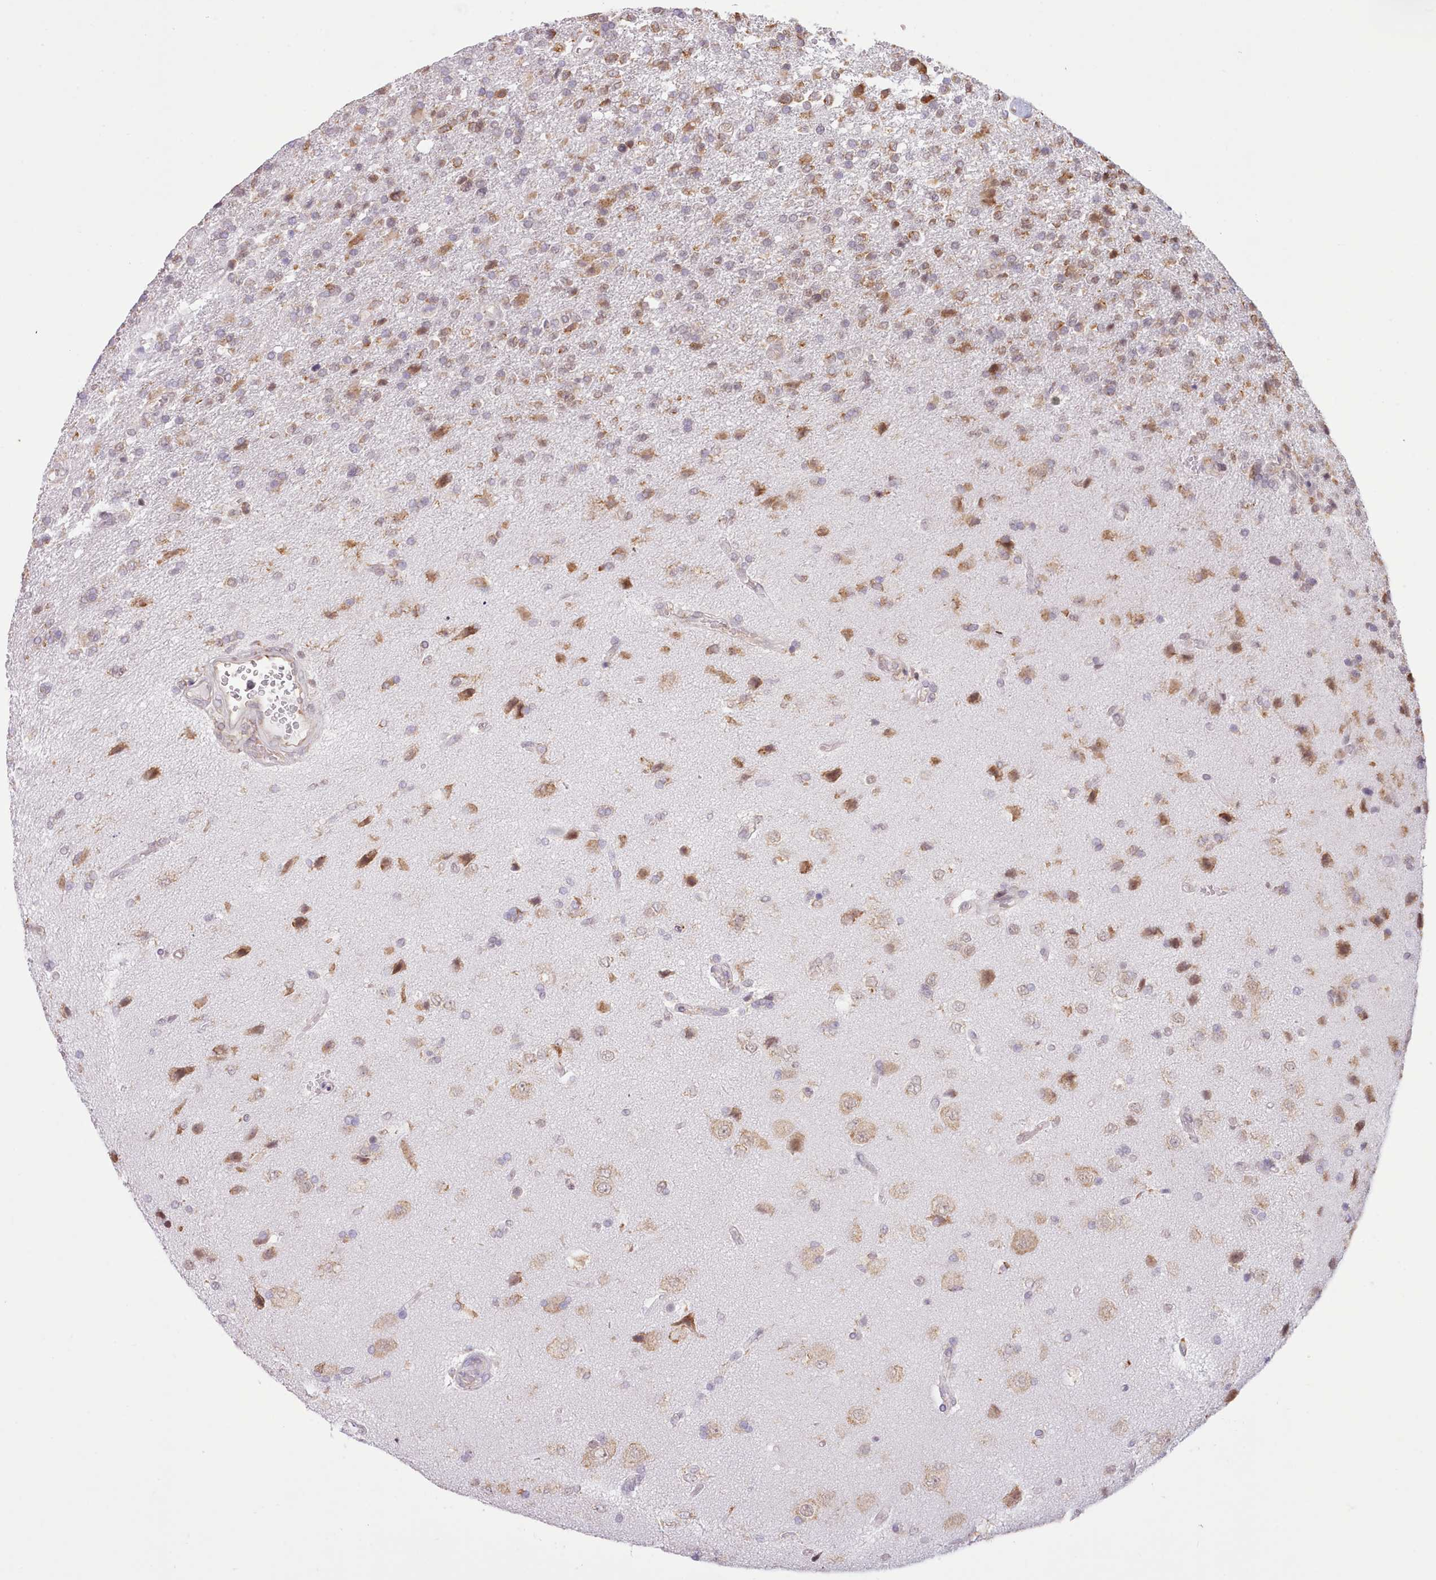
{"staining": {"intensity": "moderate", "quantity": "25%-75%", "location": "cytoplasmic/membranous"}, "tissue": "glioma", "cell_type": "Tumor cells", "image_type": "cancer", "snomed": [{"axis": "morphology", "description": "Glioma, malignant, High grade"}, {"axis": "topography", "description": "Brain"}], "caption": "Brown immunohistochemical staining in glioma demonstrates moderate cytoplasmic/membranous staining in about 25%-75% of tumor cells.", "gene": "SEC61B", "patient": {"sex": "male", "age": 56}}